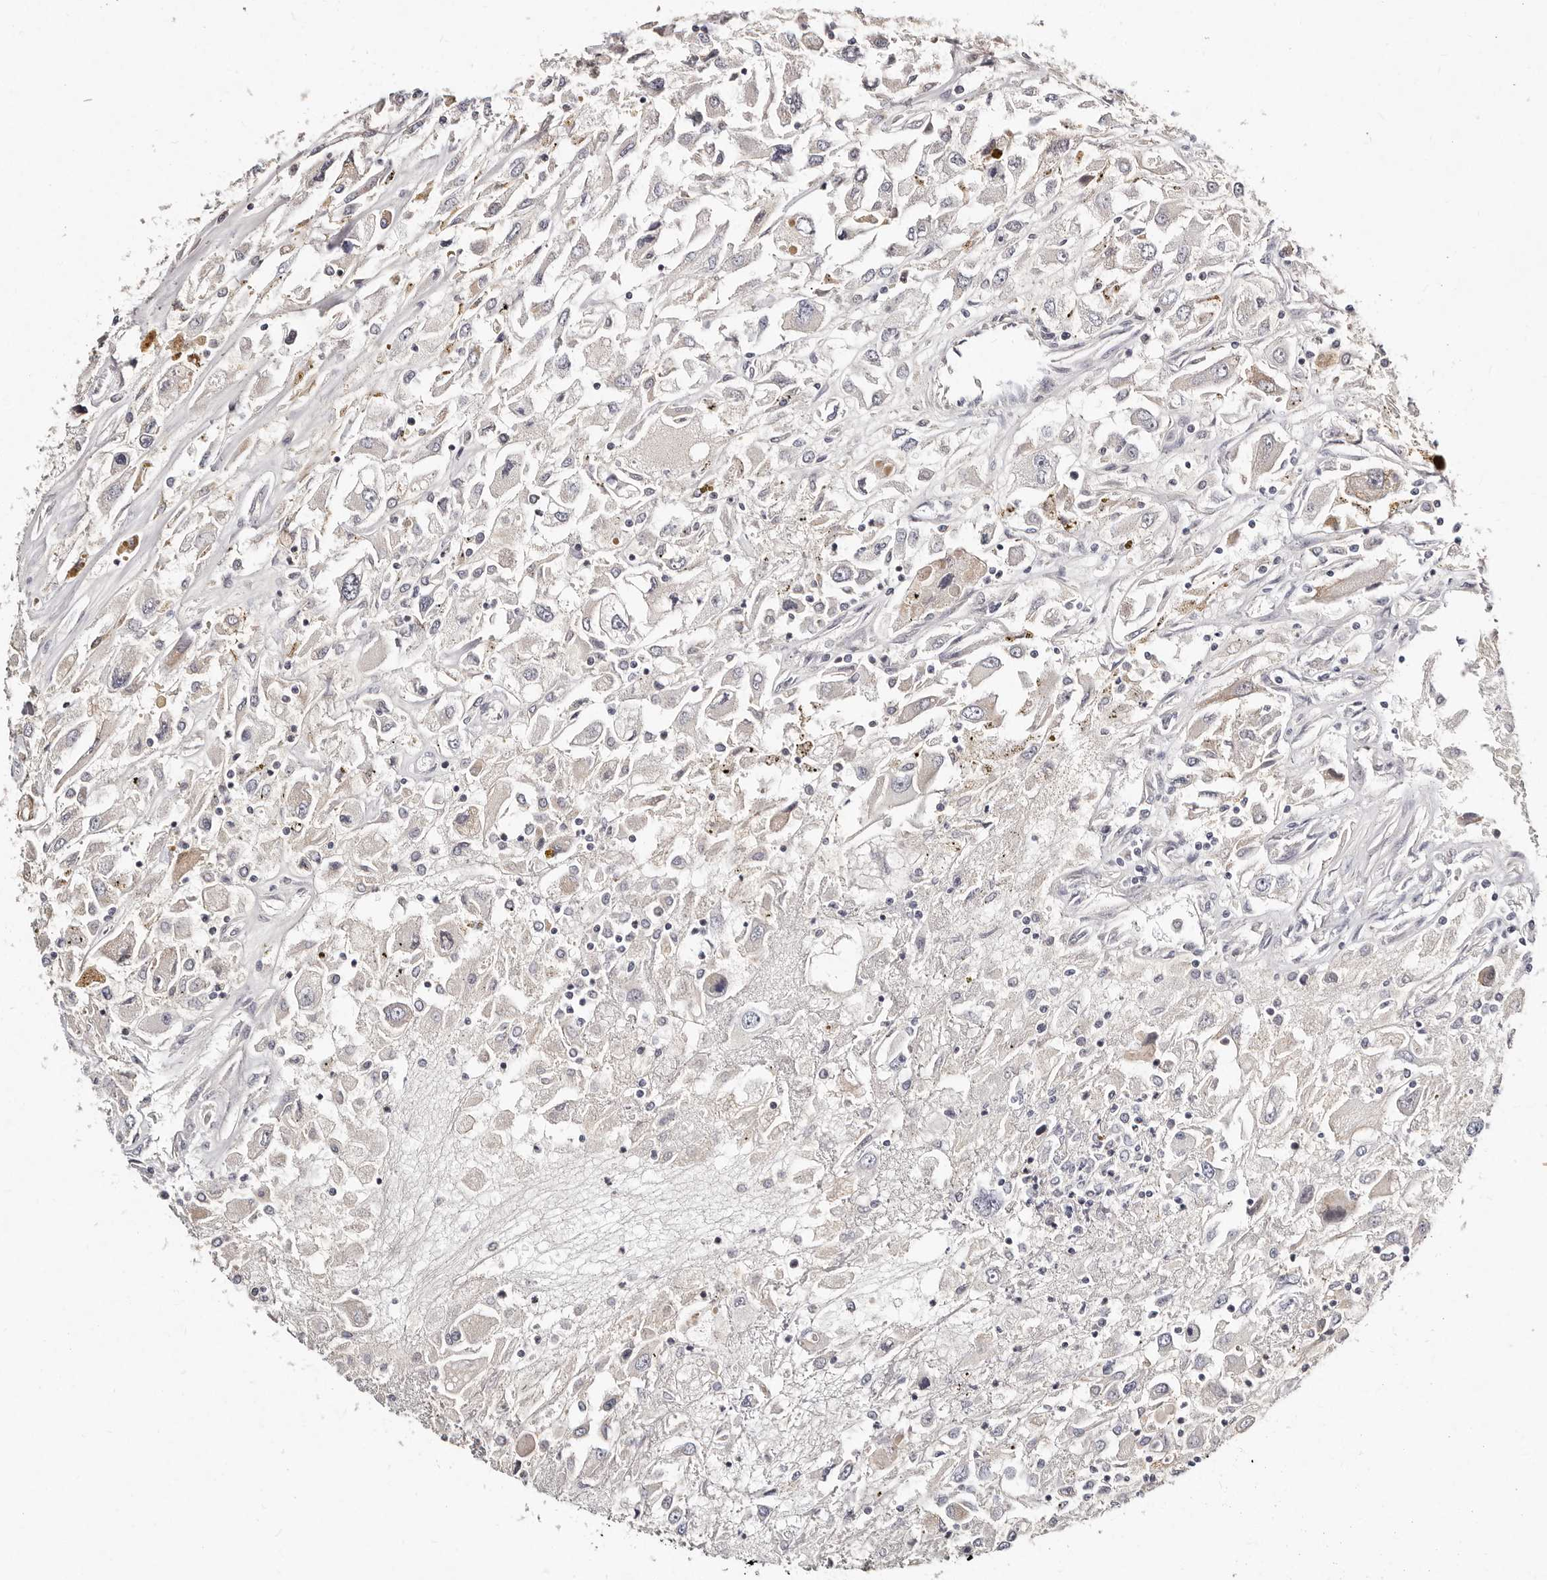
{"staining": {"intensity": "negative", "quantity": "none", "location": "none"}, "tissue": "renal cancer", "cell_type": "Tumor cells", "image_type": "cancer", "snomed": [{"axis": "morphology", "description": "Adenocarcinoma, NOS"}, {"axis": "topography", "description": "Kidney"}], "caption": "The micrograph demonstrates no significant expression in tumor cells of renal adenocarcinoma. (Brightfield microscopy of DAB IHC at high magnification).", "gene": "MRPS33", "patient": {"sex": "female", "age": 52}}